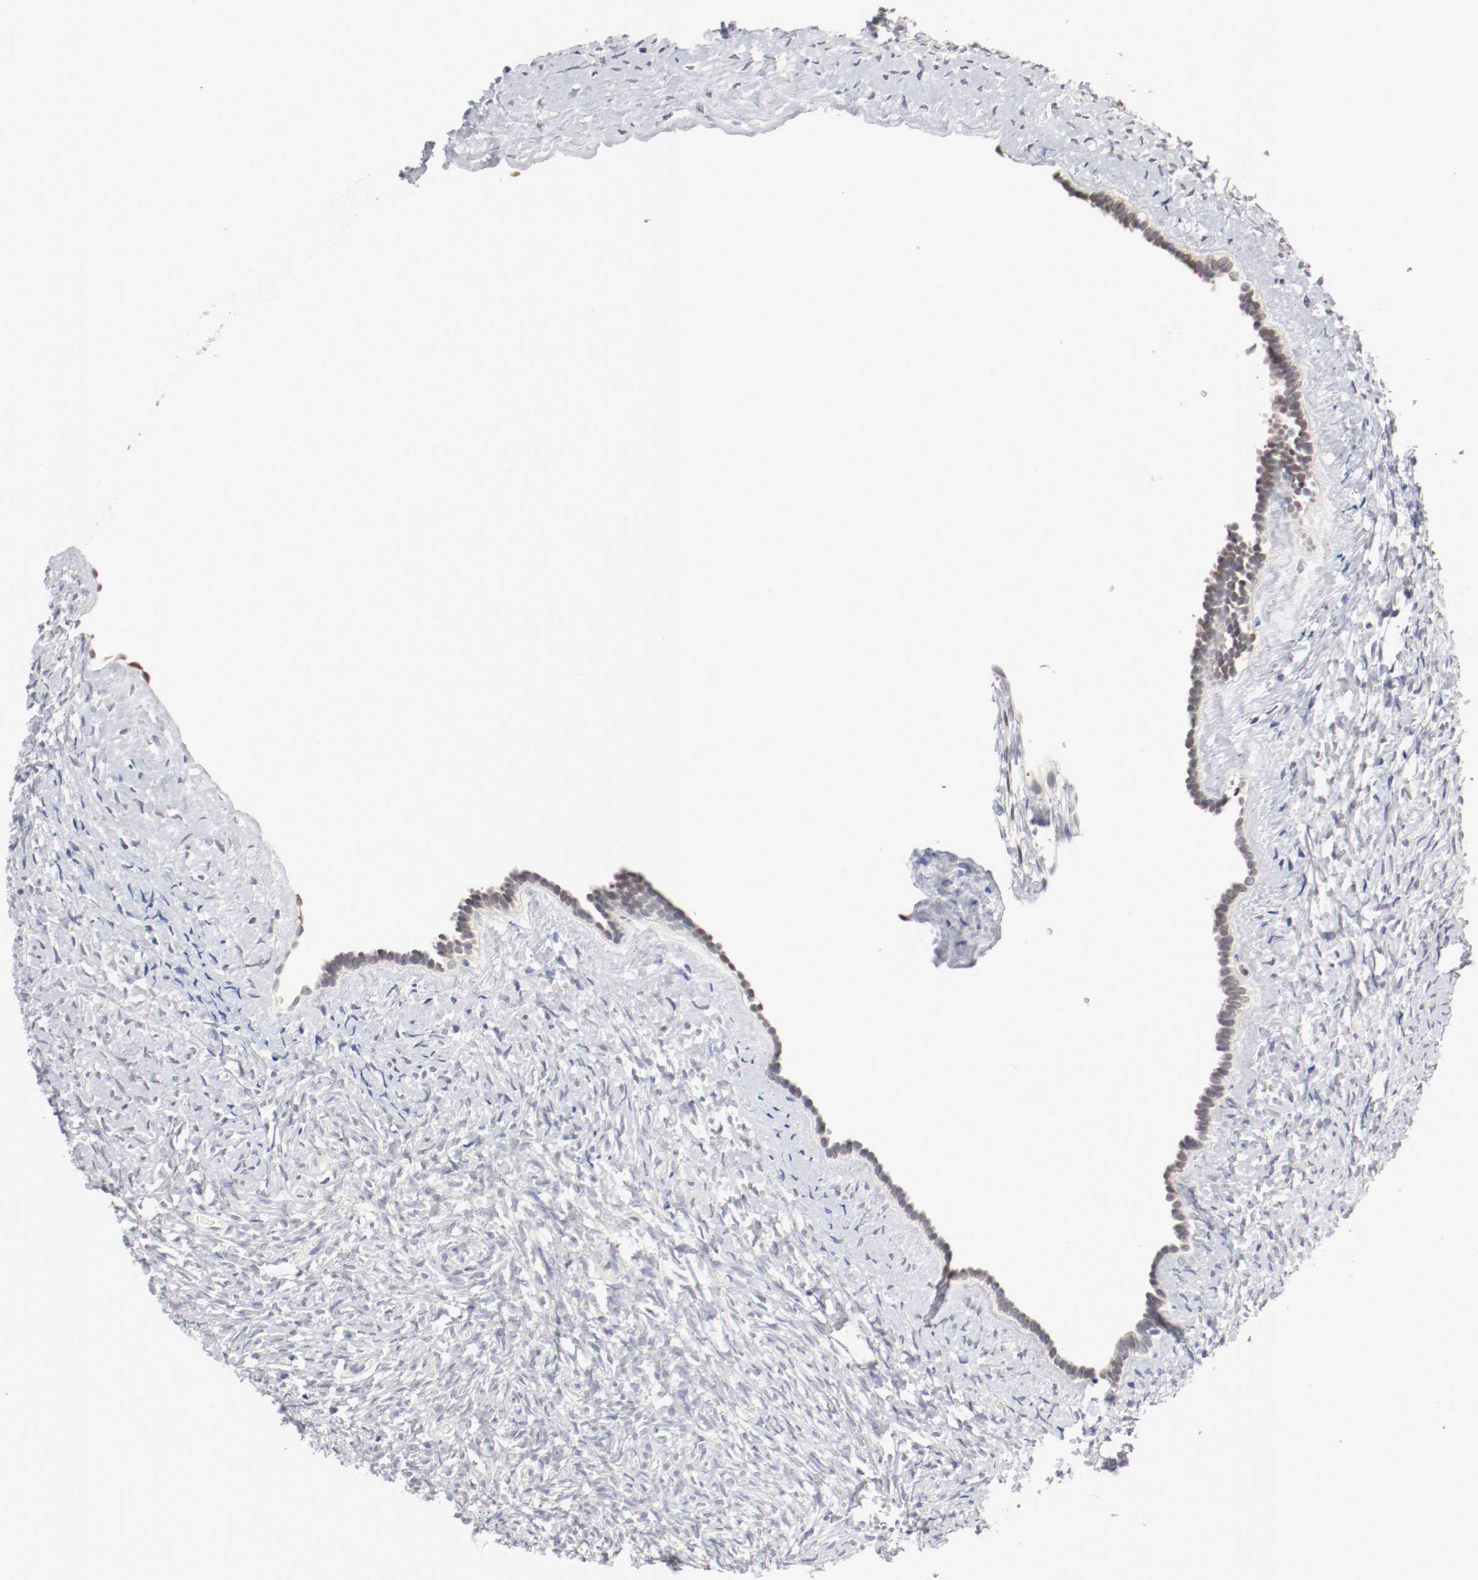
{"staining": {"intensity": "negative", "quantity": "none", "location": "none"}, "tissue": "ovary", "cell_type": "Ovarian stroma cells", "image_type": "normal", "snomed": [{"axis": "morphology", "description": "Normal tissue, NOS"}, {"axis": "topography", "description": "Ovary"}], "caption": "This is a image of immunohistochemistry (IHC) staining of benign ovary, which shows no staining in ovarian stroma cells. (Brightfield microscopy of DAB immunohistochemistry (IHC) at high magnification).", "gene": "CEBPE", "patient": {"sex": "female", "age": 35}}